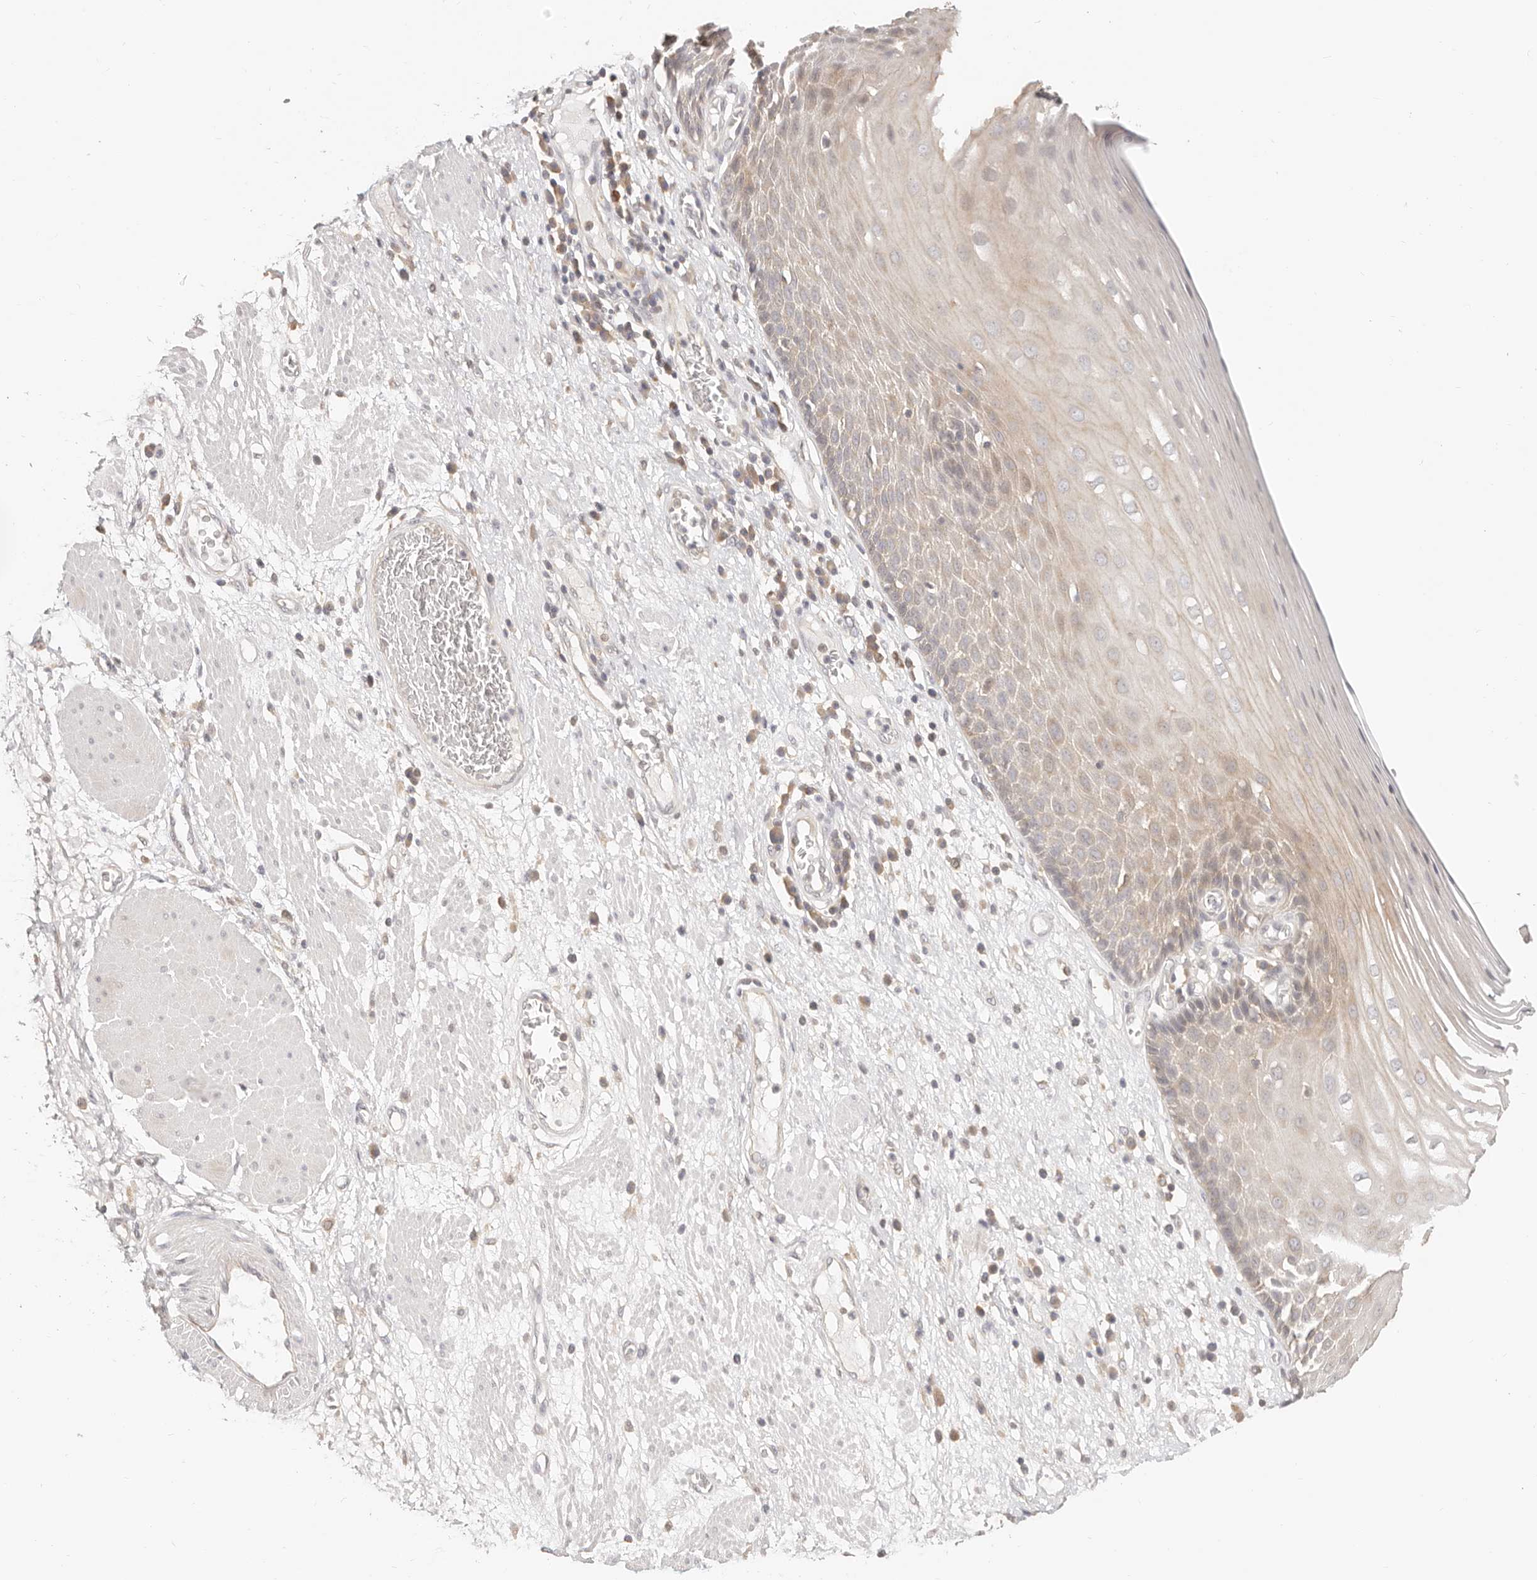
{"staining": {"intensity": "weak", "quantity": "<25%", "location": "cytoplasmic/membranous"}, "tissue": "esophagus", "cell_type": "Squamous epithelial cells", "image_type": "normal", "snomed": [{"axis": "morphology", "description": "Normal tissue, NOS"}, {"axis": "morphology", "description": "Adenocarcinoma, NOS"}, {"axis": "topography", "description": "Esophagus"}], "caption": "This is a photomicrograph of immunohistochemistry staining of normal esophagus, which shows no staining in squamous epithelial cells. Nuclei are stained in blue.", "gene": "DTNBP1", "patient": {"sex": "male", "age": 62}}